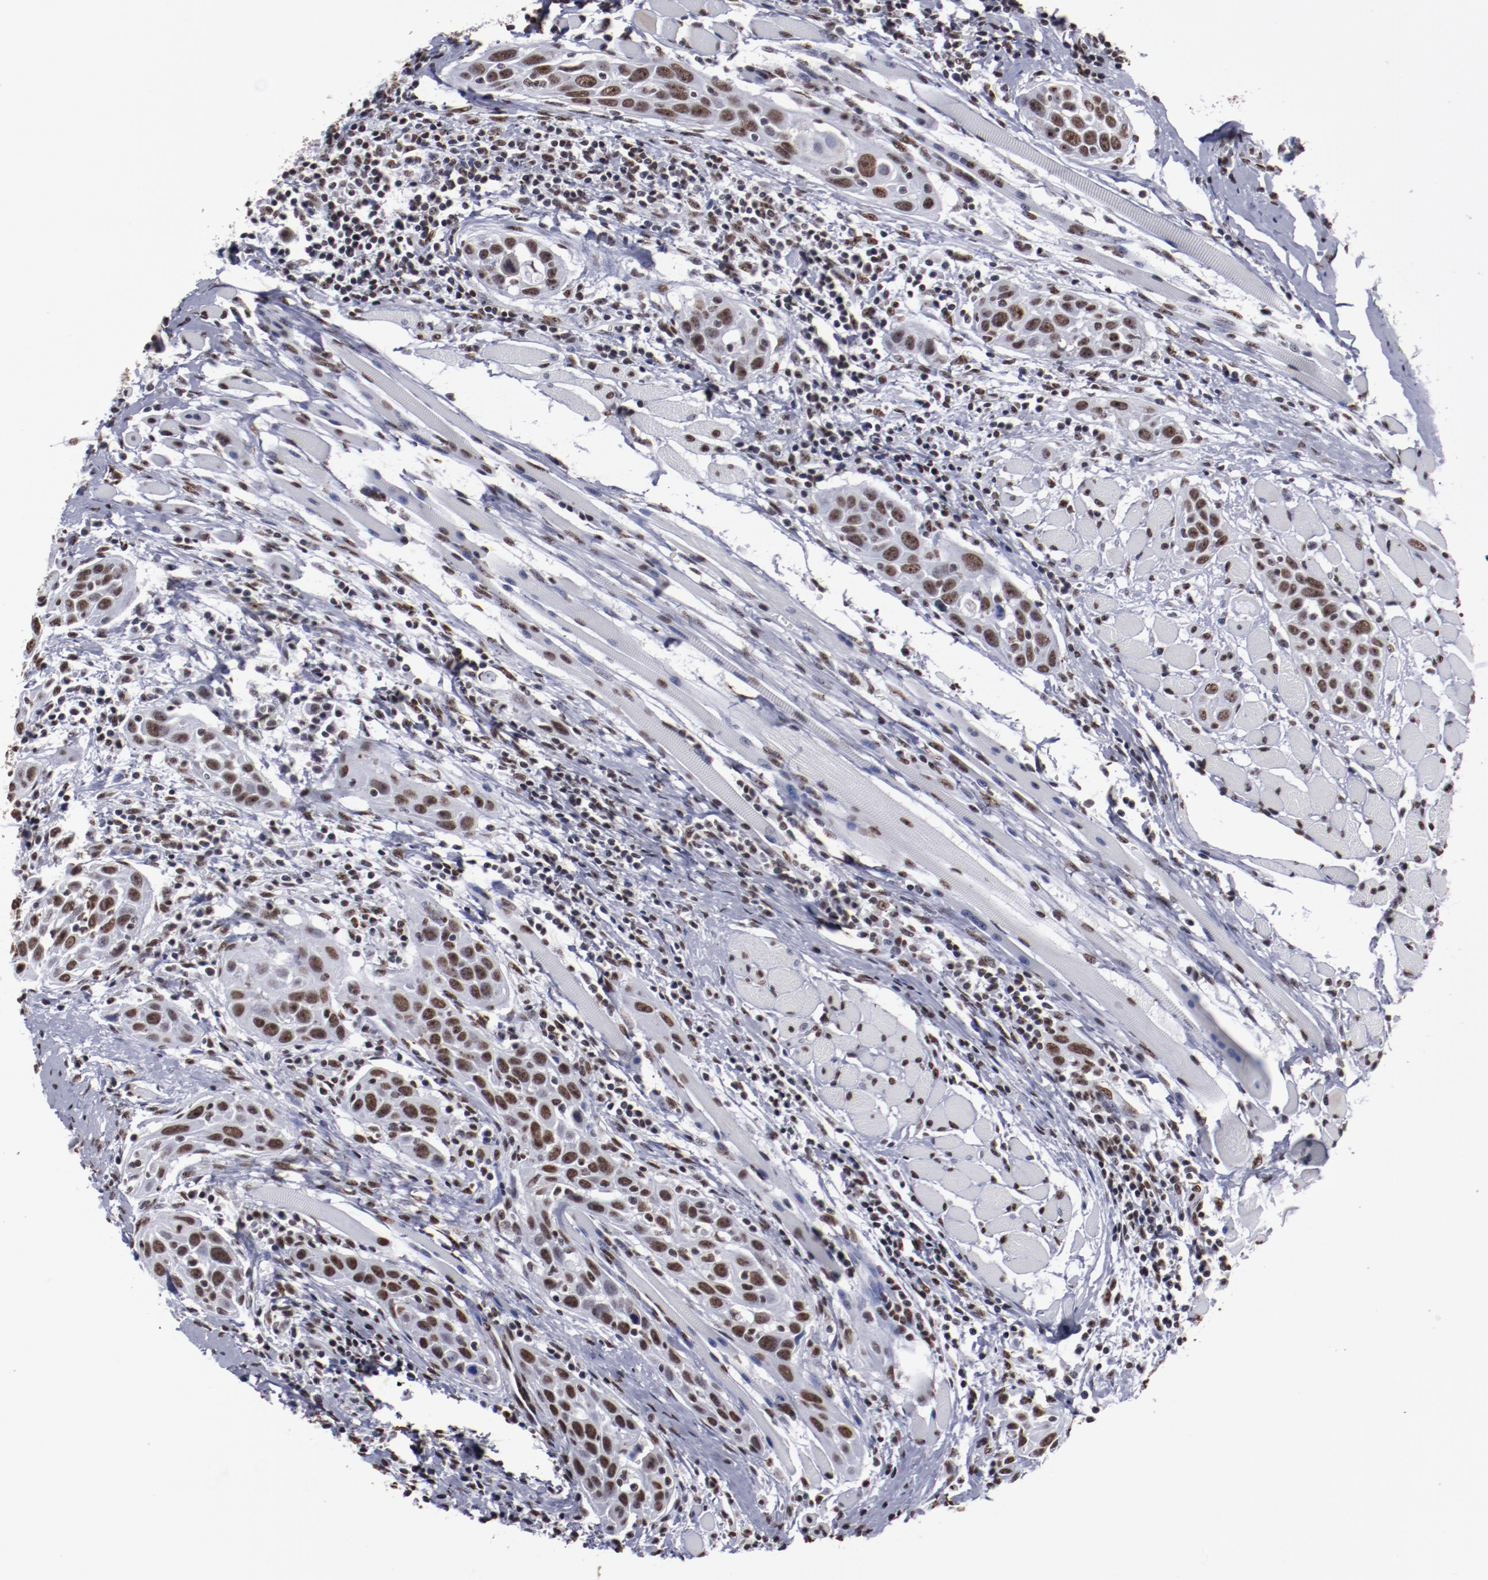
{"staining": {"intensity": "strong", "quantity": ">75%", "location": "nuclear"}, "tissue": "head and neck cancer", "cell_type": "Tumor cells", "image_type": "cancer", "snomed": [{"axis": "morphology", "description": "Squamous cell carcinoma, NOS"}, {"axis": "topography", "description": "Oral tissue"}, {"axis": "topography", "description": "Head-Neck"}], "caption": "IHC (DAB (3,3'-diaminobenzidine)) staining of squamous cell carcinoma (head and neck) displays strong nuclear protein positivity in about >75% of tumor cells.", "gene": "HNRNPA2B1", "patient": {"sex": "female", "age": 50}}